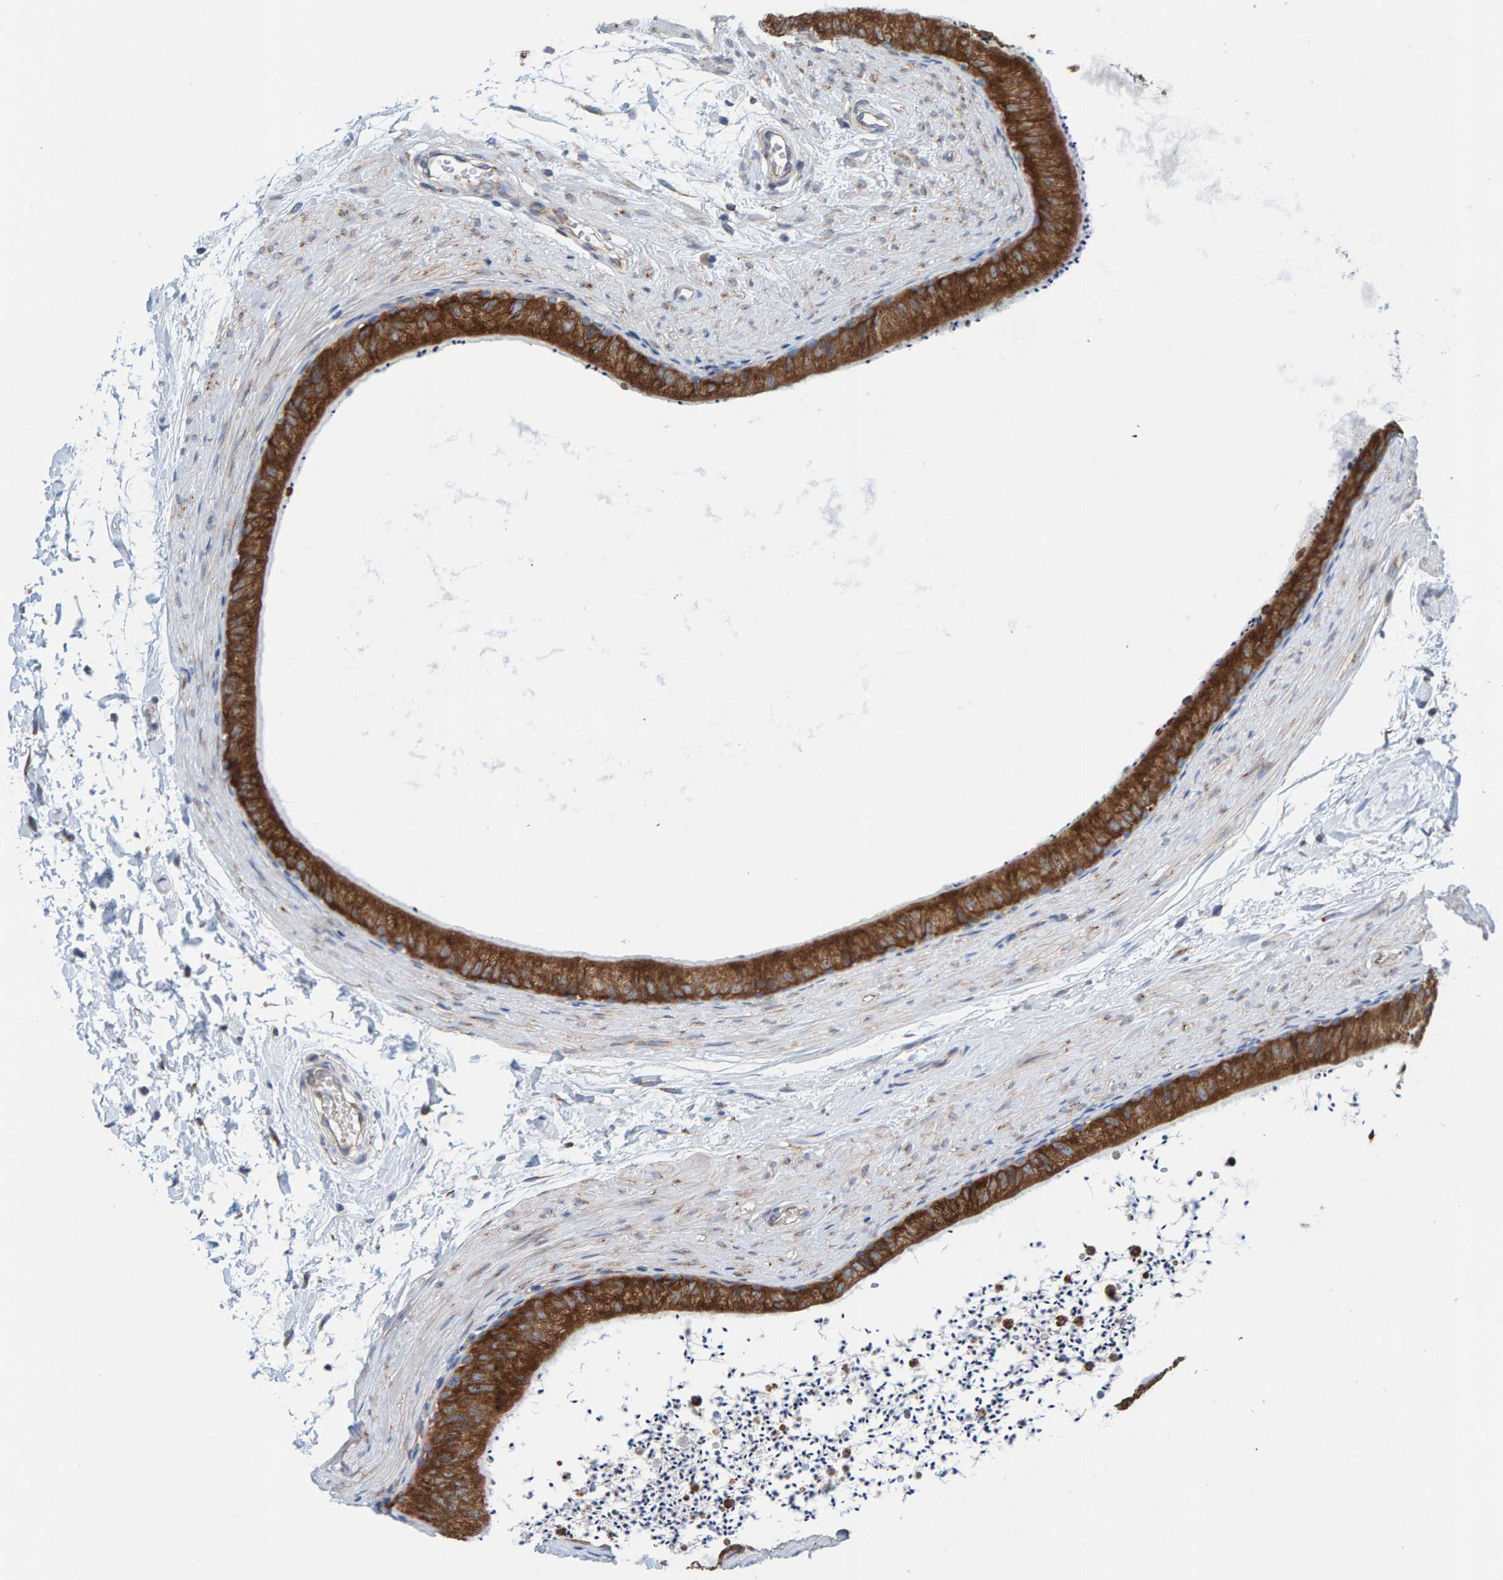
{"staining": {"intensity": "strong", "quantity": ">75%", "location": "cytoplasmic/membranous"}, "tissue": "epididymis", "cell_type": "Glandular cells", "image_type": "normal", "snomed": [{"axis": "morphology", "description": "Normal tissue, NOS"}, {"axis": "topography", "description": "Epididymis"}], "caption": "This micrograph reveals immunohistochemistry (IHC) staining of benign human epididymis, with high strong cytoplasmic/membranous staining in about >75% of glandular cells.", "gene": "CDK5RAP3", "patient": {"sex": "male", "age": 56}}